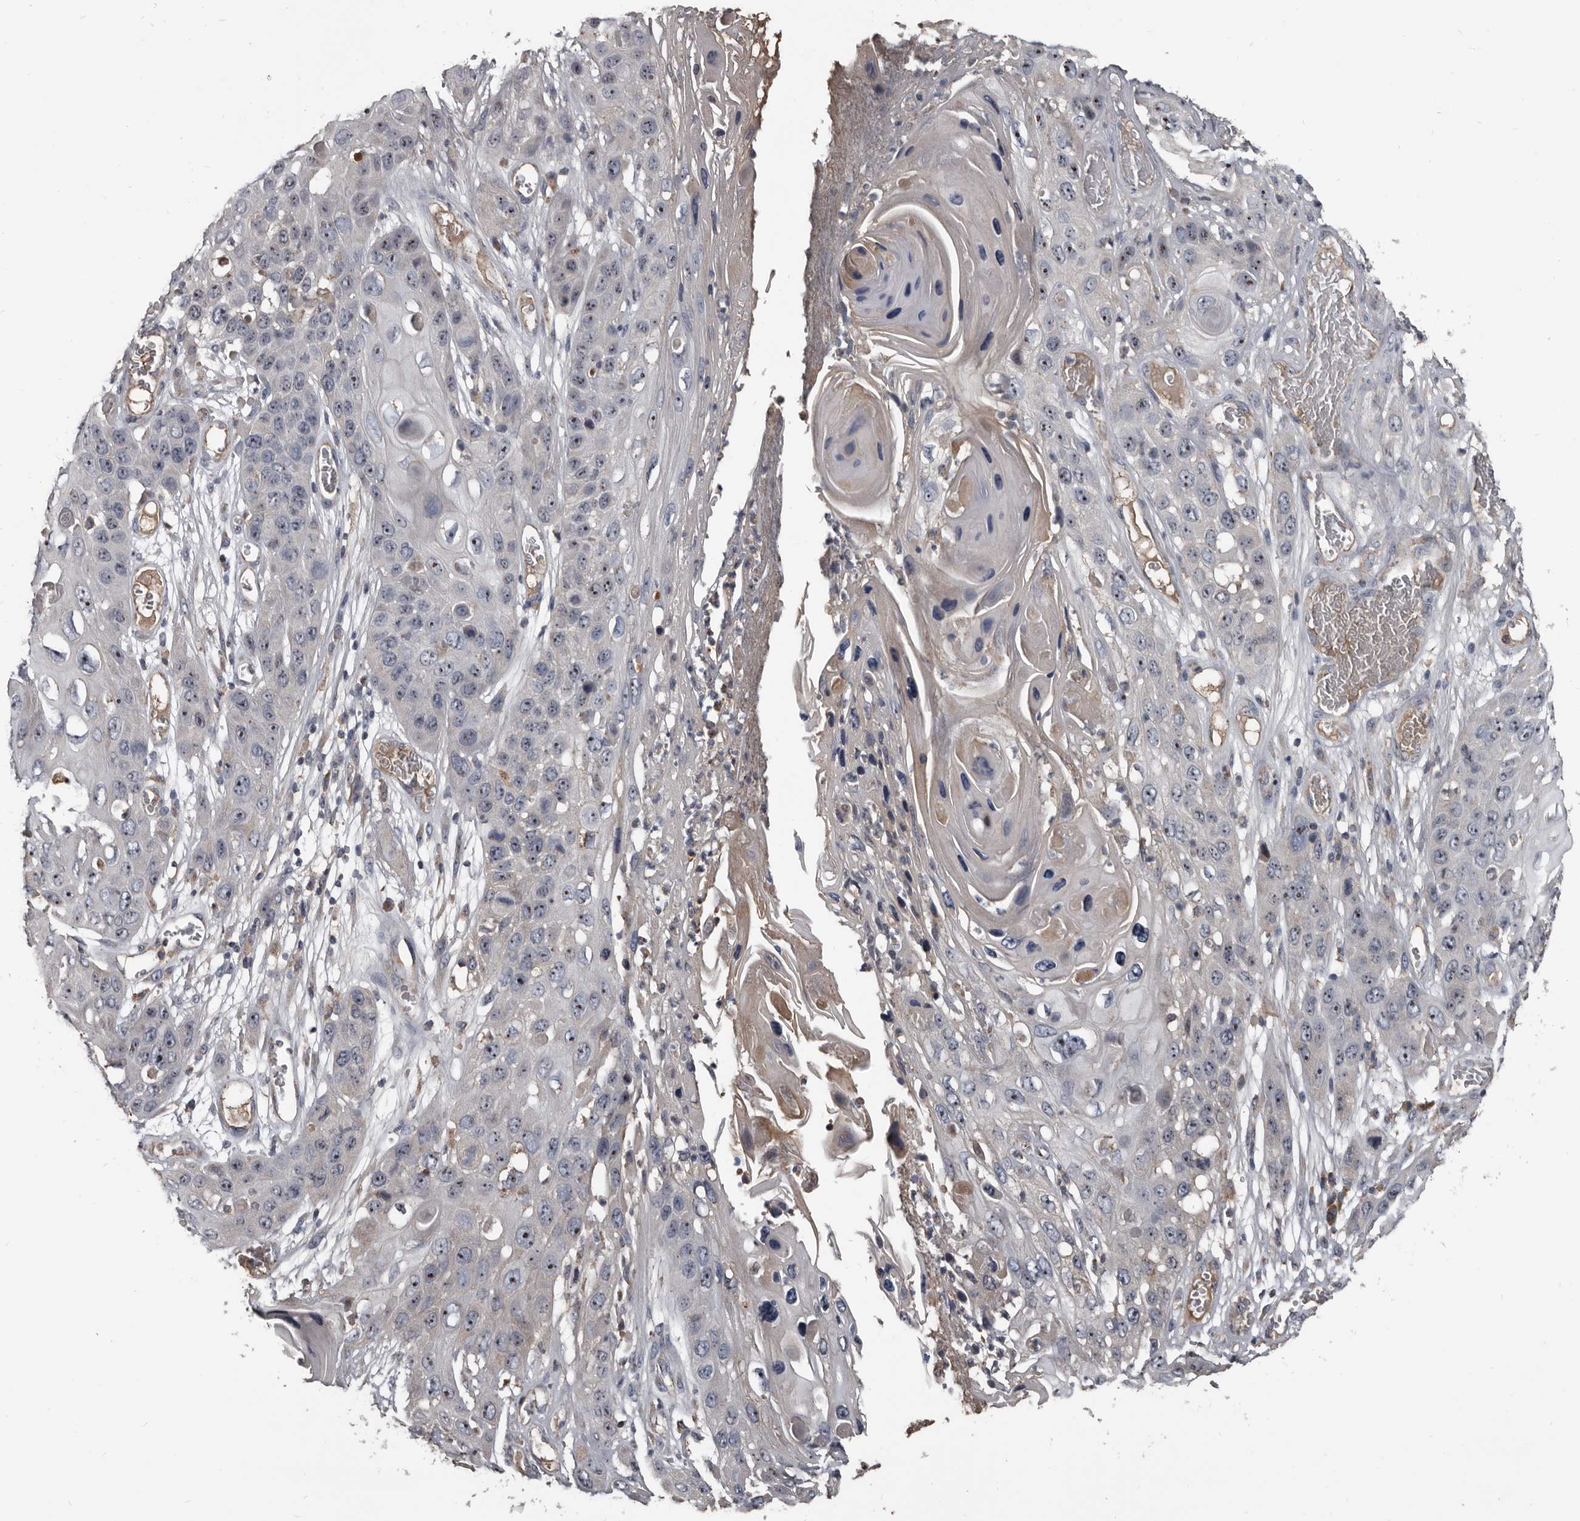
{"staining": {"intensity": "negative", "quantity": "none", "location": "none"}, "tissue": "skin cancer", "cell_type": "Tumor cells", "image_type": "cancer", "snomed": [{"axis": "morphology", "description": "Squamous cell carcinoma, NOS"}, {"axis": "topography", "description": "Skin"}], "caption": "Immunohistochemistry micrograph of skin cancer stained for a protein (brown), which reveals no positivity in tumor cells.", "gene": "GREB1", "patient": {"sex": "male", "age": 55}}